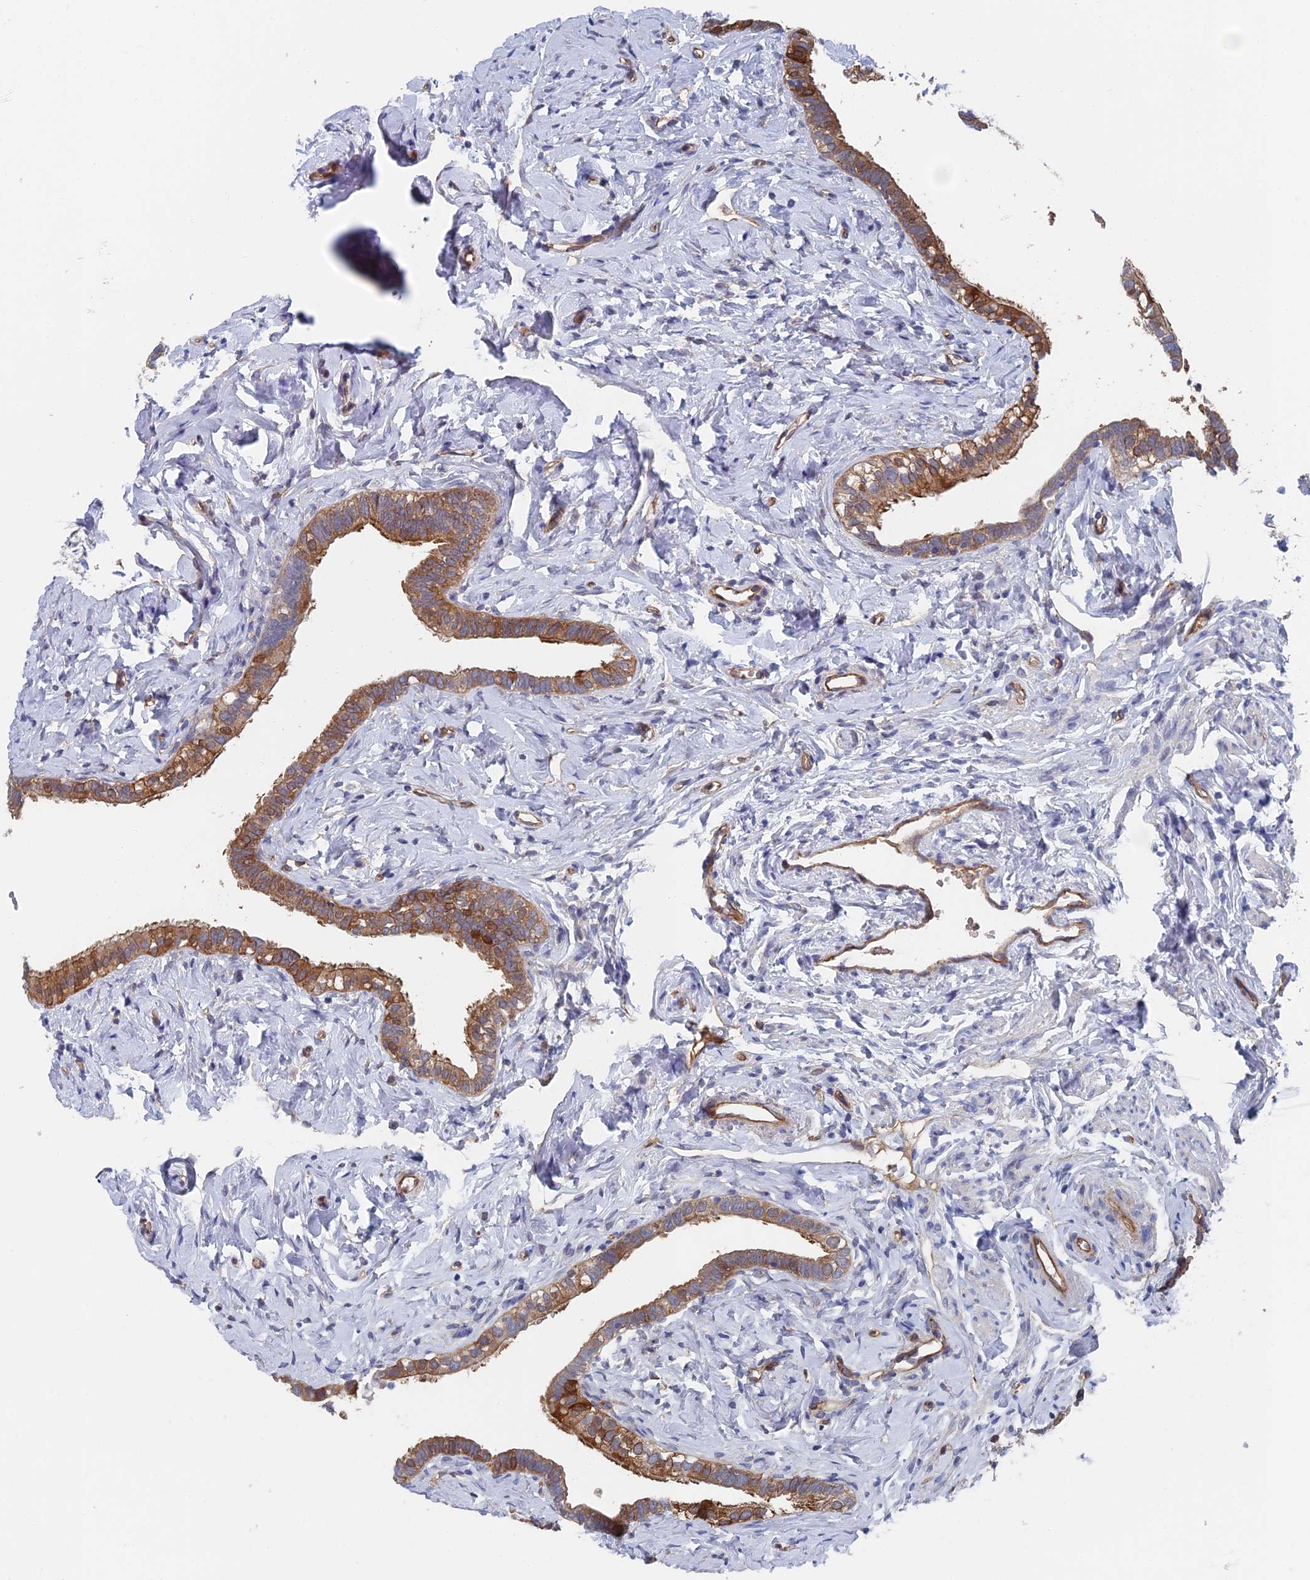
{"staining": {"intensity": "moderate", "quantity": ">75%", "location": "cytoplasmic/membranous"}, "tissue": "fallopian tube", "cell_type": "Glandular cells", "image_type": "normal", "snomed": [{"axis": "morphology", "description": "Normal tissue, NOS"}, {"axis": "topography", "description": "Fallopian tube"}], "caption": "Immunohistochemical staining of unremarkable fallopian tube reveals moderate cytoplasmic/membranous protein expression in about >75% of glandular cells.", "gene": "ARAP3", "patient": {"sex": "female", "age": 66}}